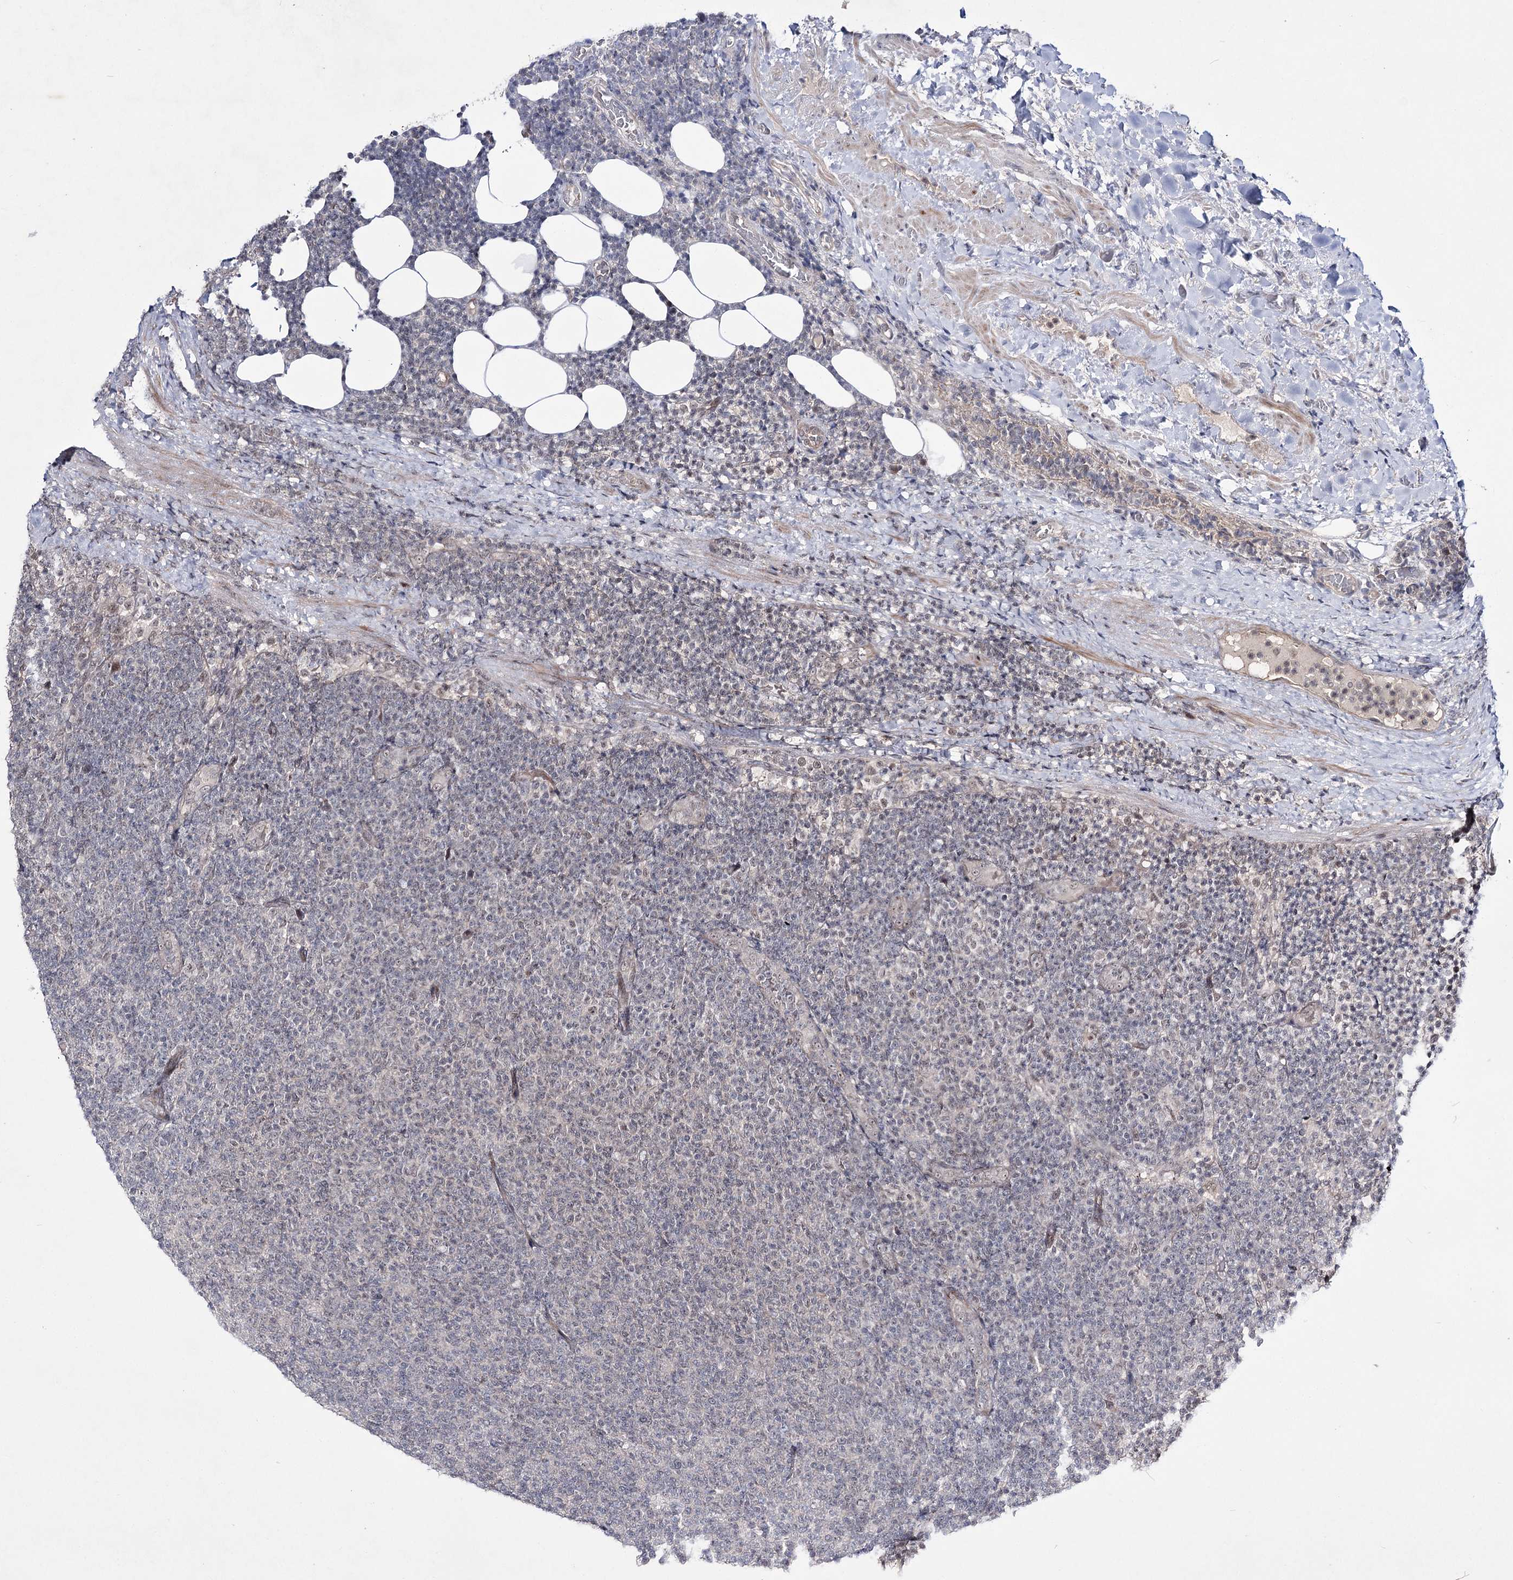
{"staining": {"intensity": "negative", "quantity": "none", "location": "none"}, "tissue": "lymphoma", "cell_type": "Tumor cells", "image_type": "cancer", "snomed": [{"axis": "morphology", "description": "Malignant lymphoma, non-Hodgkin's type, Low grade"}, {"axis": "topography", "description": "Lymph node"}], "caption": "An image of human low-grade malignant lymphoma, non-Hodgkin's type is negative for staining in tumor cells. Nuclei are stained in blue.", "gene": "HOXC11", "patient": {"sex": "male", "age": 66}}